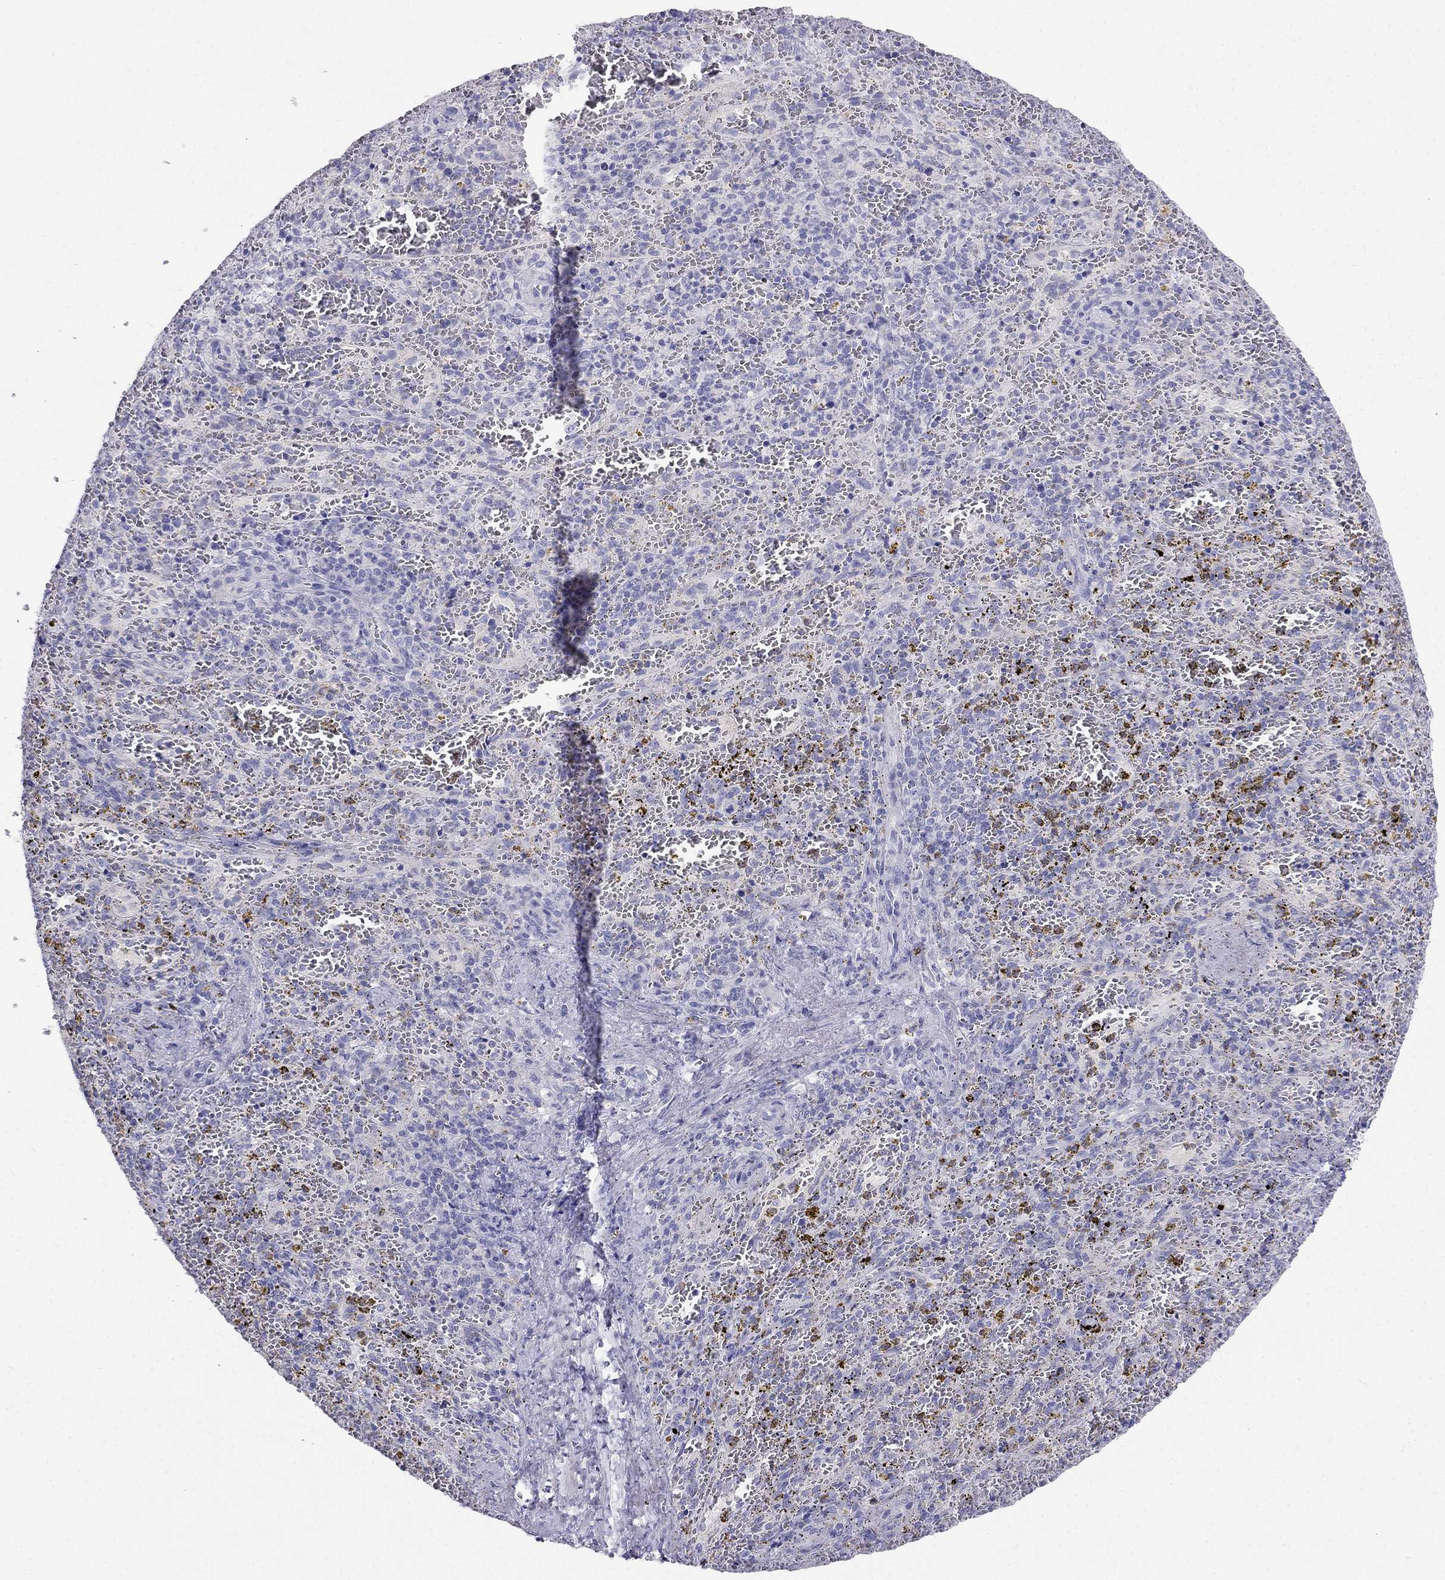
{"staining": {"intensity": "negative", "quantity": "none", "location": "none"}, "tissue": "spleen", "cell_type": "Cells in red pulp", "image_type": "normal", "snomed": [{"axis": "morphology", "description": "Normal tissue, NOS"}, {"axis": "topography", "description": "Spleen"}], "caption": "High magnification brightfield microscopy of unremarkable spleen stained with DAB (3,3'-diaminobenzidine) (brown) and counterstained with hematoxylin (blue): cells in red pulp show no significant staining. Brightfield microscopy of immunohistochemistry stained with DAB (3,3'-diaminobenzidine) (brown) and hematoxylin (blue), captured at high magnification.", "gene": "RFLNA", "patient": {"sex": "female", "age": 50}}